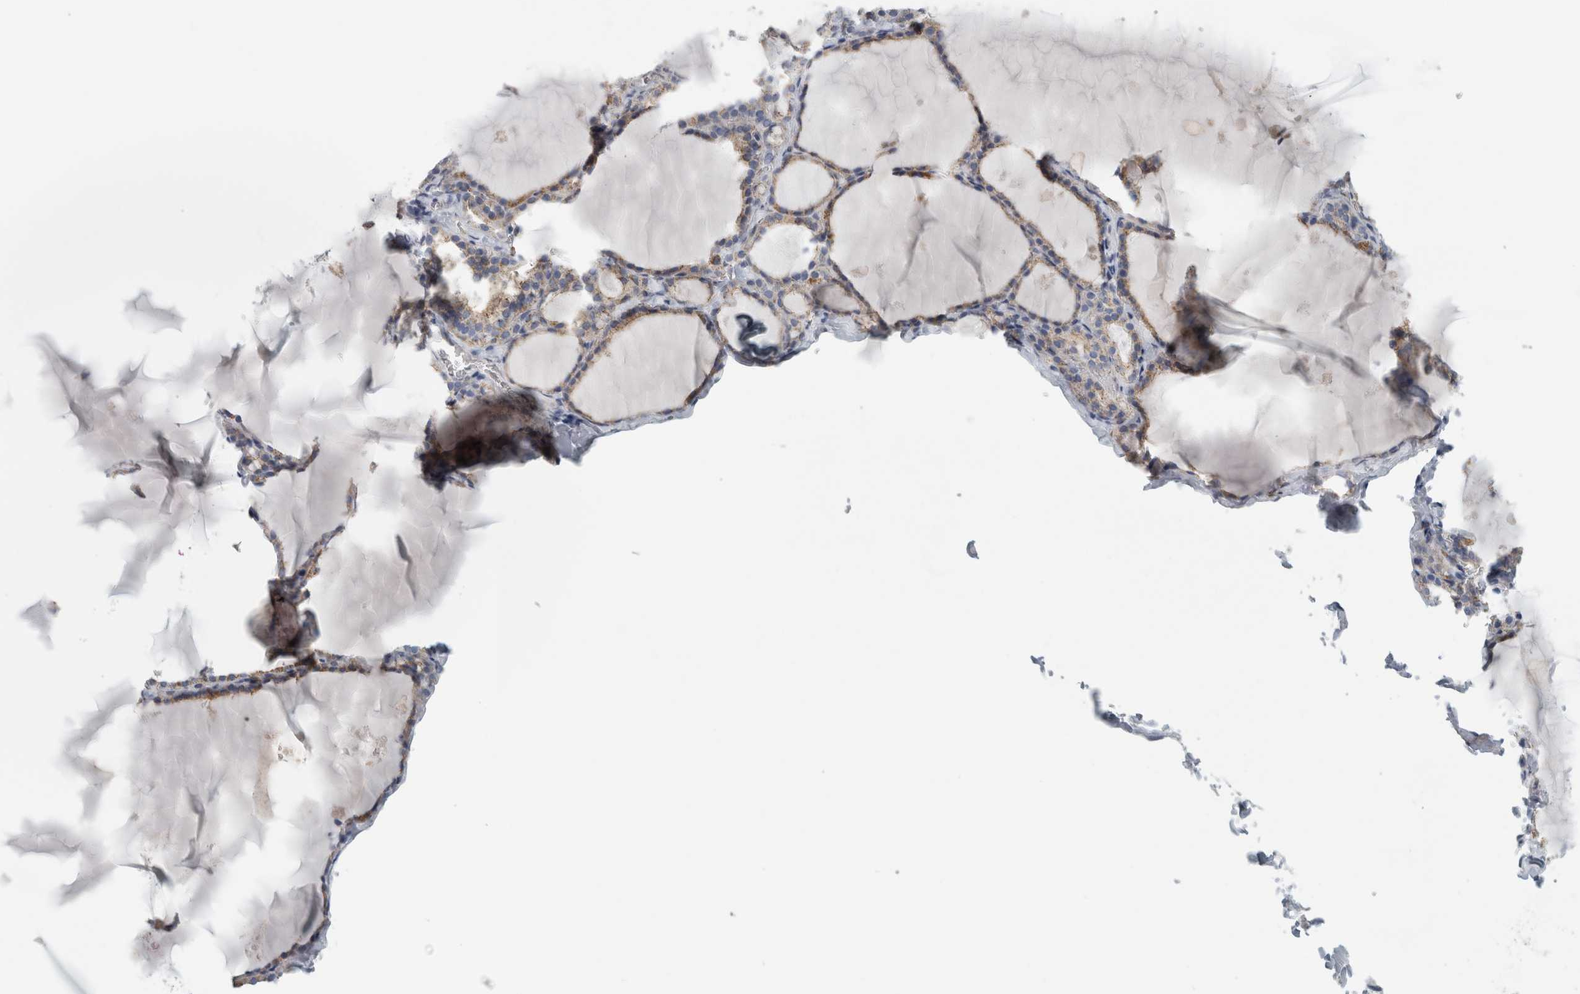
{"staining": {"intensity": "weak", "quantity": ">75%", "location": "cytoplasmic/membranous"}, "tissue": "thyroid gland", "cell_type": "Glandular cells", "image_type": "normal", "snomed": [{"axis": "morphology", "description": "Normal tissue, NOS"}, {"axis": "topography", "description": "Thyroid gland"}], "caption": "An IHC histopathology image of normal tissue is shown. Protein staining in brown labels weak cytoplasmic/membranous positivity in thyroid gland within glandular cells.", "gene": "B3GNT3", "patient": {"sex": "male", "age": 56}}